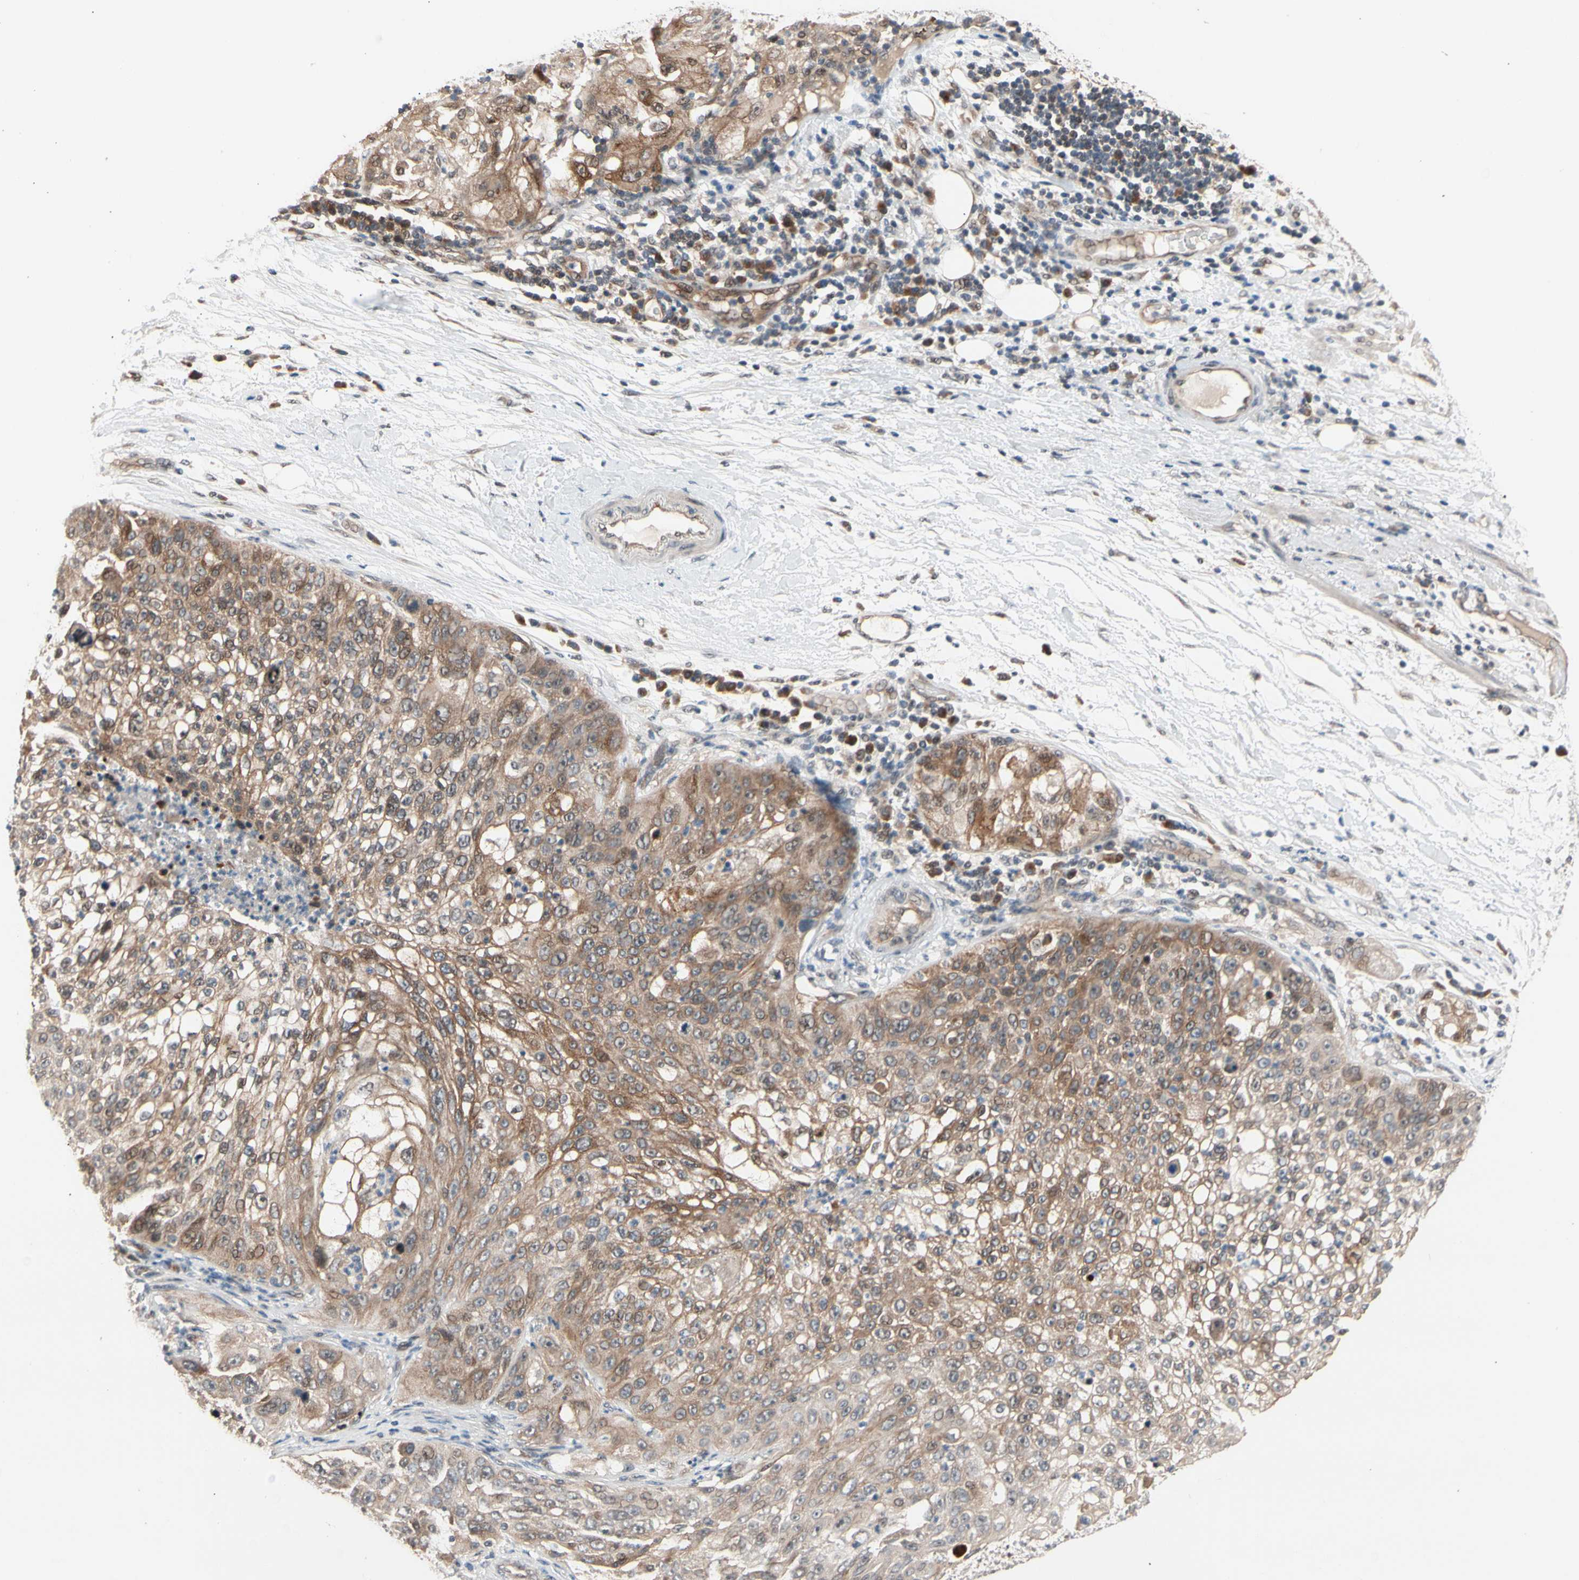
{"staining": {"intensity": "moderate", "quantity": ">75%", "location": "cytoplasmic/membranous"}, "tissue": "lung cancer", "cell_type": "Tumor cells", "image_type": "cancer", "snomed": [{"axis": "morphology", "description": "Inflammation, NOS"}, {"axis": "morphology", "description": "Squamous cell carcinoma, NOS"}, {"axis": "topography", "description": "Lymph node"}, {"axis": "topography", "description": "Soft tissue"}, {"axis": "topography", "description": "Lung"}], "caption": "Immunohistochemical staining of human lung cancer (squamous cell carcinoma) demonstrates medium levels of moderate cytoplasmic/membranous protein positivity in approximately >75% of tumor cells. (DAB IHC, brown staining for protein, blue staining for nuclei).", "gene": "NGEF", "patient": {"sex": "male", "age": 66}}